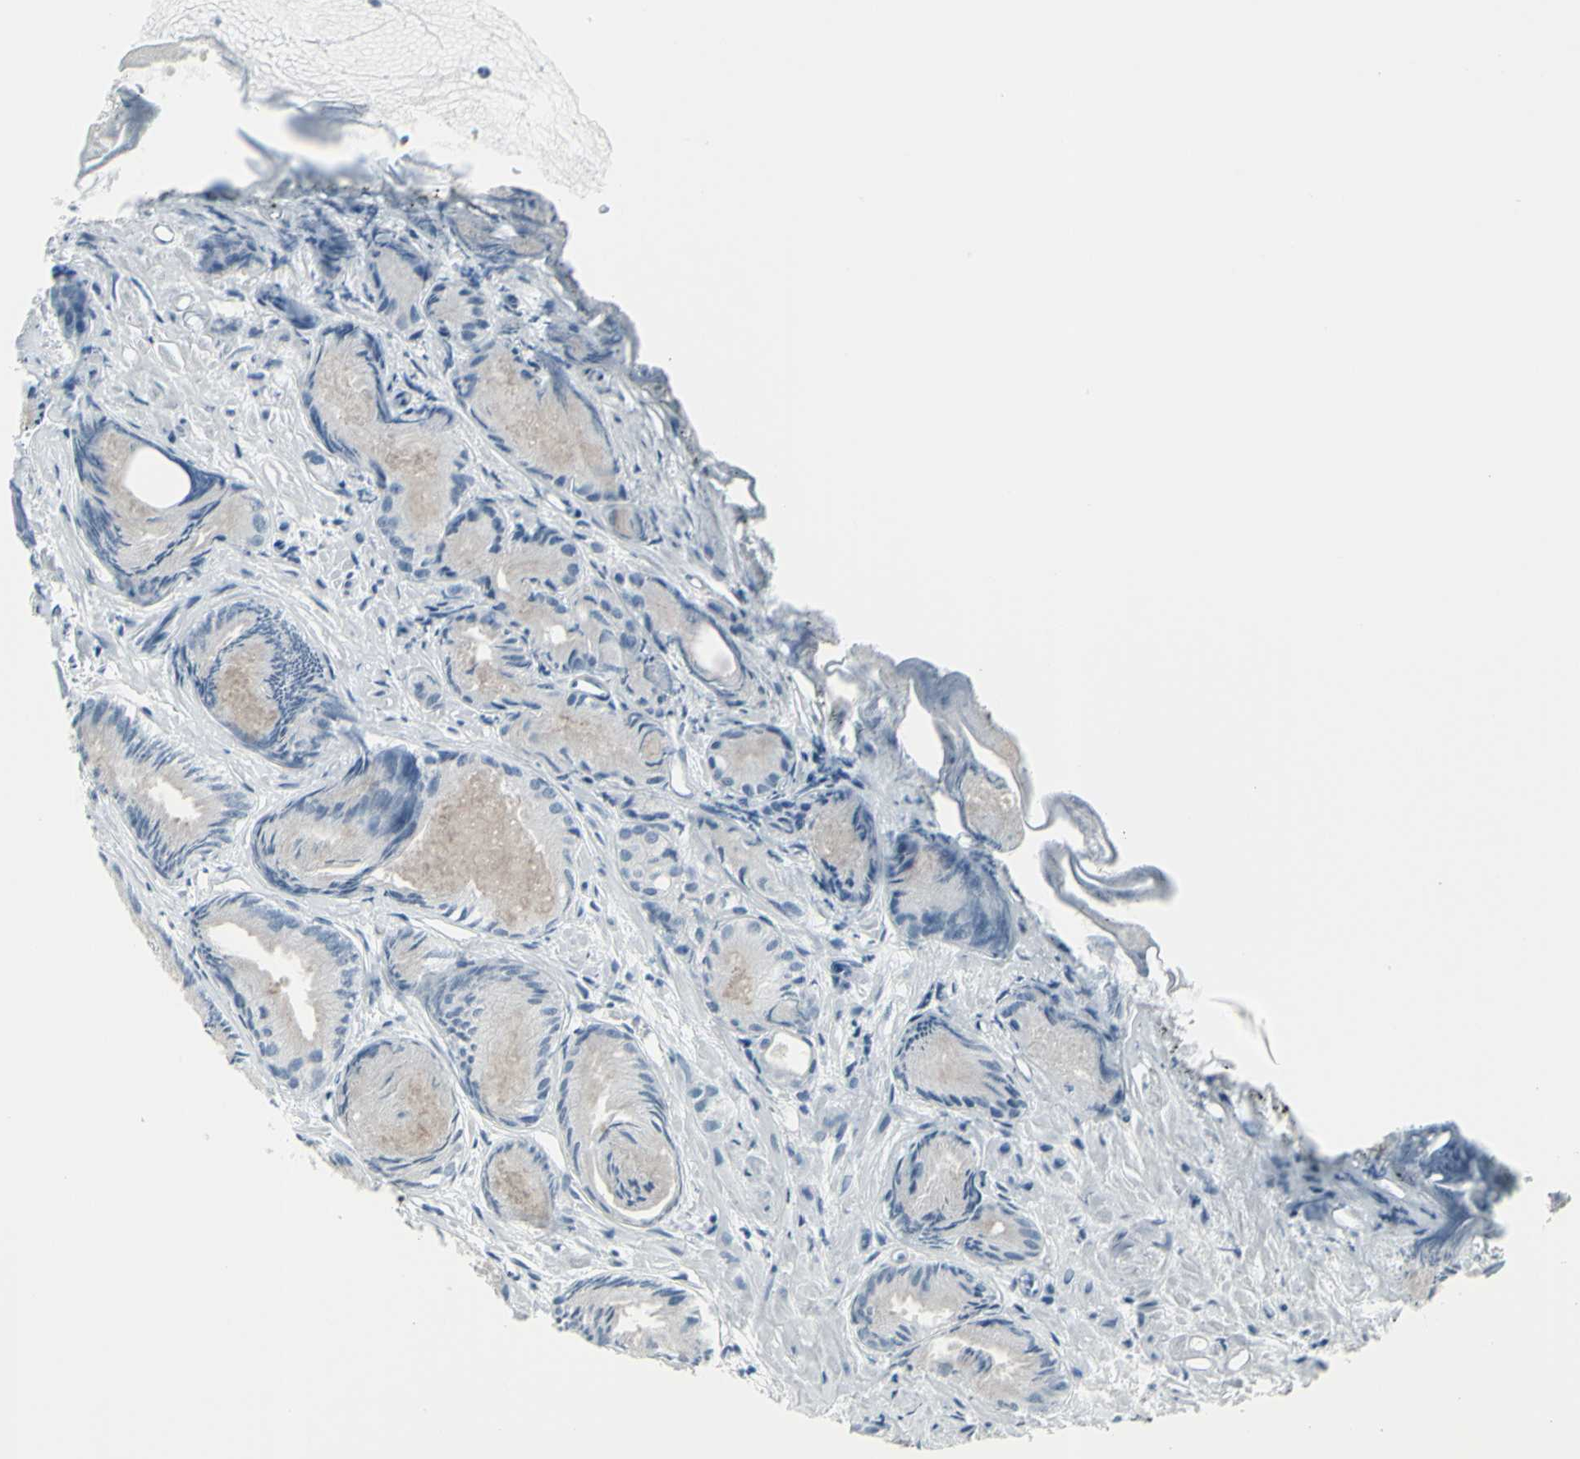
{"staining": {"intensity": "negative", "quantity": "none", "location": "none"}, "tissue": "prostate cancer", "cell_type": "Tumor cells", "image_type": "cancer", "snomed": [{"axis": "morphology", "description": "Adenocarcinoma, Low grade"}, {"axis": "topography", "description": "Prostate"}], "caption": "This image is of prostate low-grade adenocarcinoma stained with IHC to label a protein in brown with the nuclei are counter-stained blue. There is no expression in tumor cells.", "gene": "RAB3A", "patient": {"sex": "male", "age": 72}}